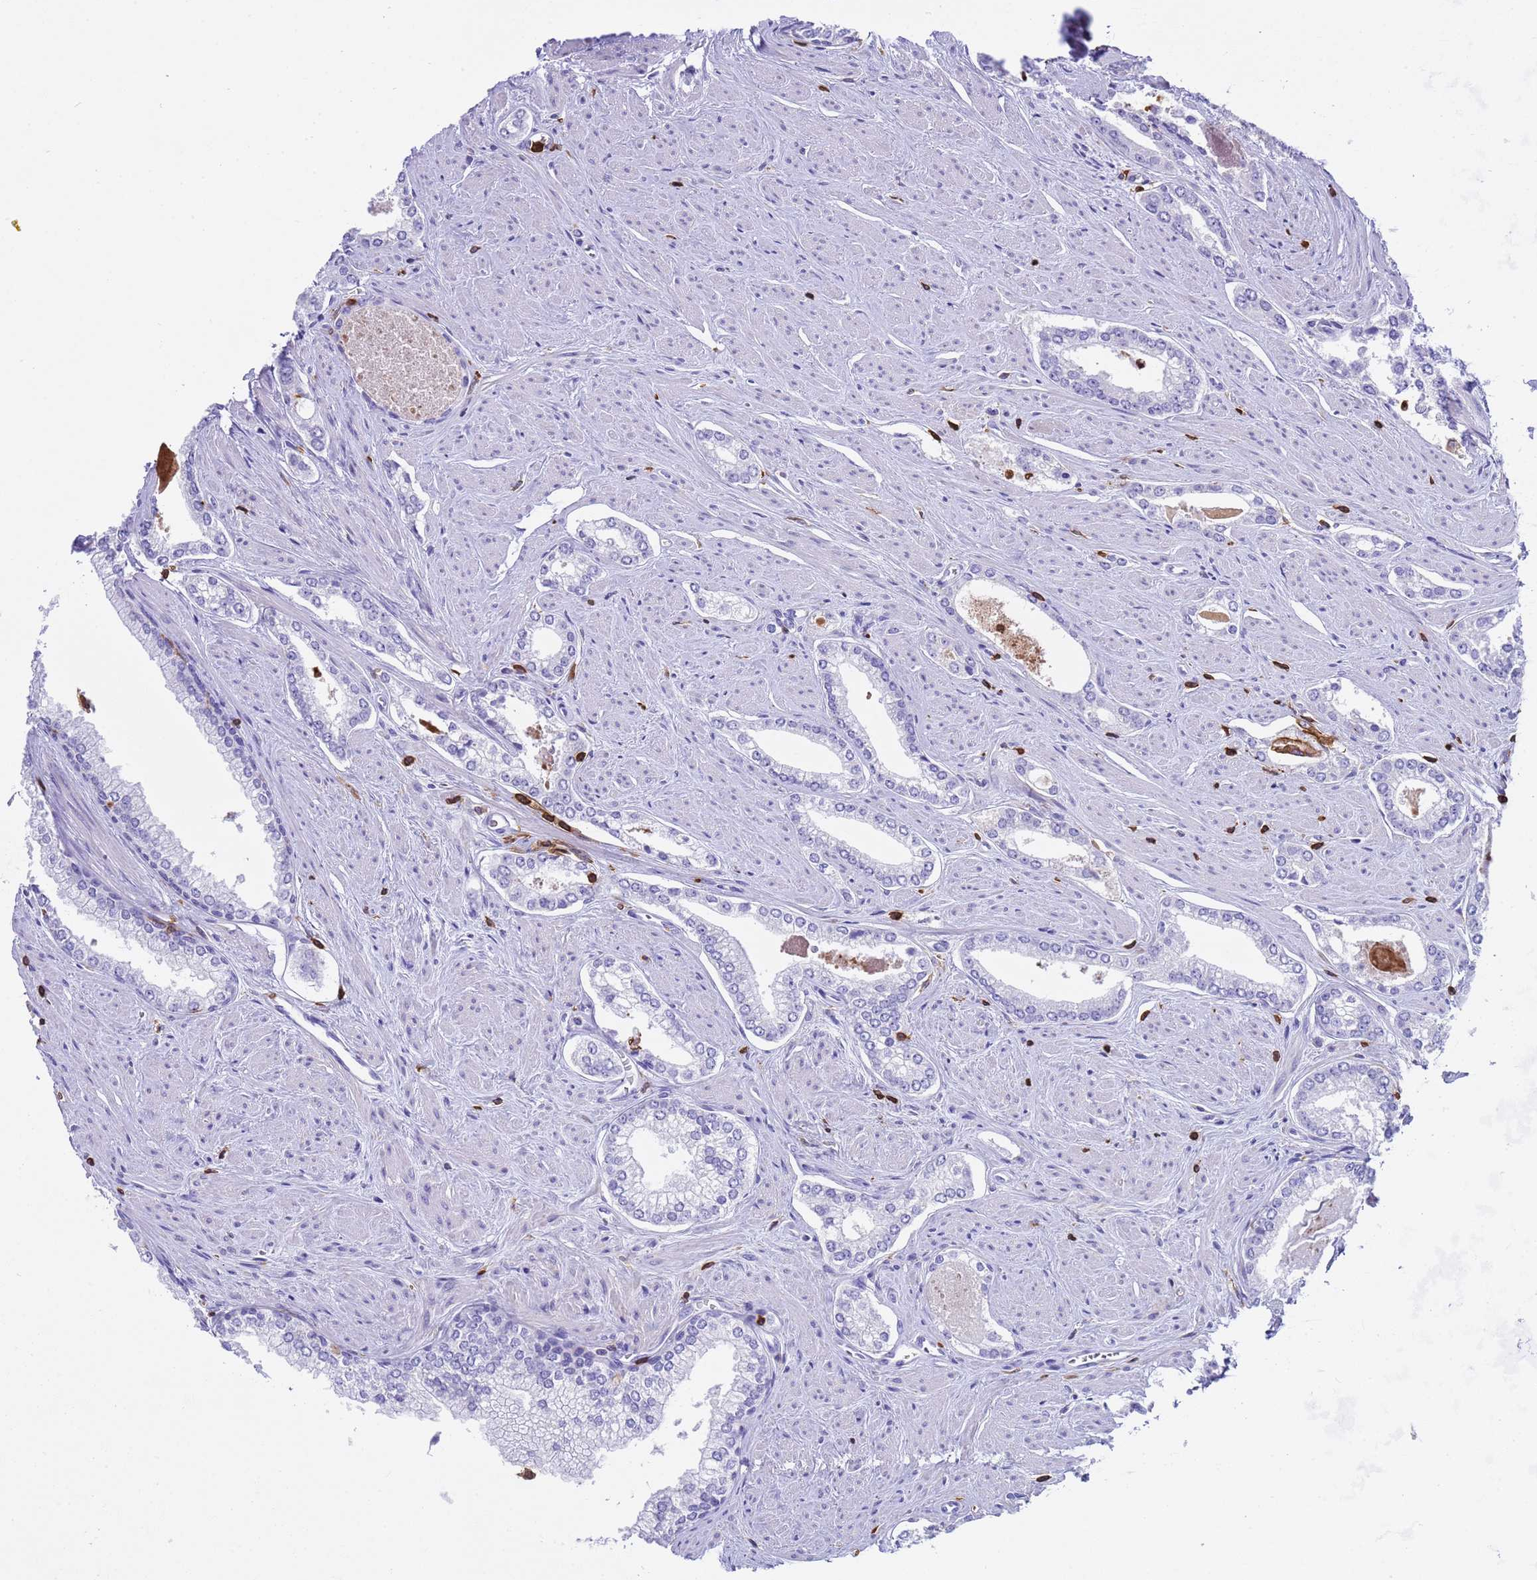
{"staining": {"intensity": "negative", "quantity": "none", "location": "none"}, "tissue": "prostate cancer", "cell_type": "Tumor cells", "image_type": "cancer", "snomed": [{"axis": "morphology", "description": "Adenocarcinoma, Low grade"}, {"axis": "topography", "description": "Prostate and seminal vesicle, NOS"}], "caption": "High power microscopy micrograph of an immunohistochemistry (IHC) micrograph of prostate cancer (adenocarcinoma (low-grade)), revealing no significant expression in tumor cells.", "gene": "IRF5", "patient": {"sex": "male", "age": 60}}